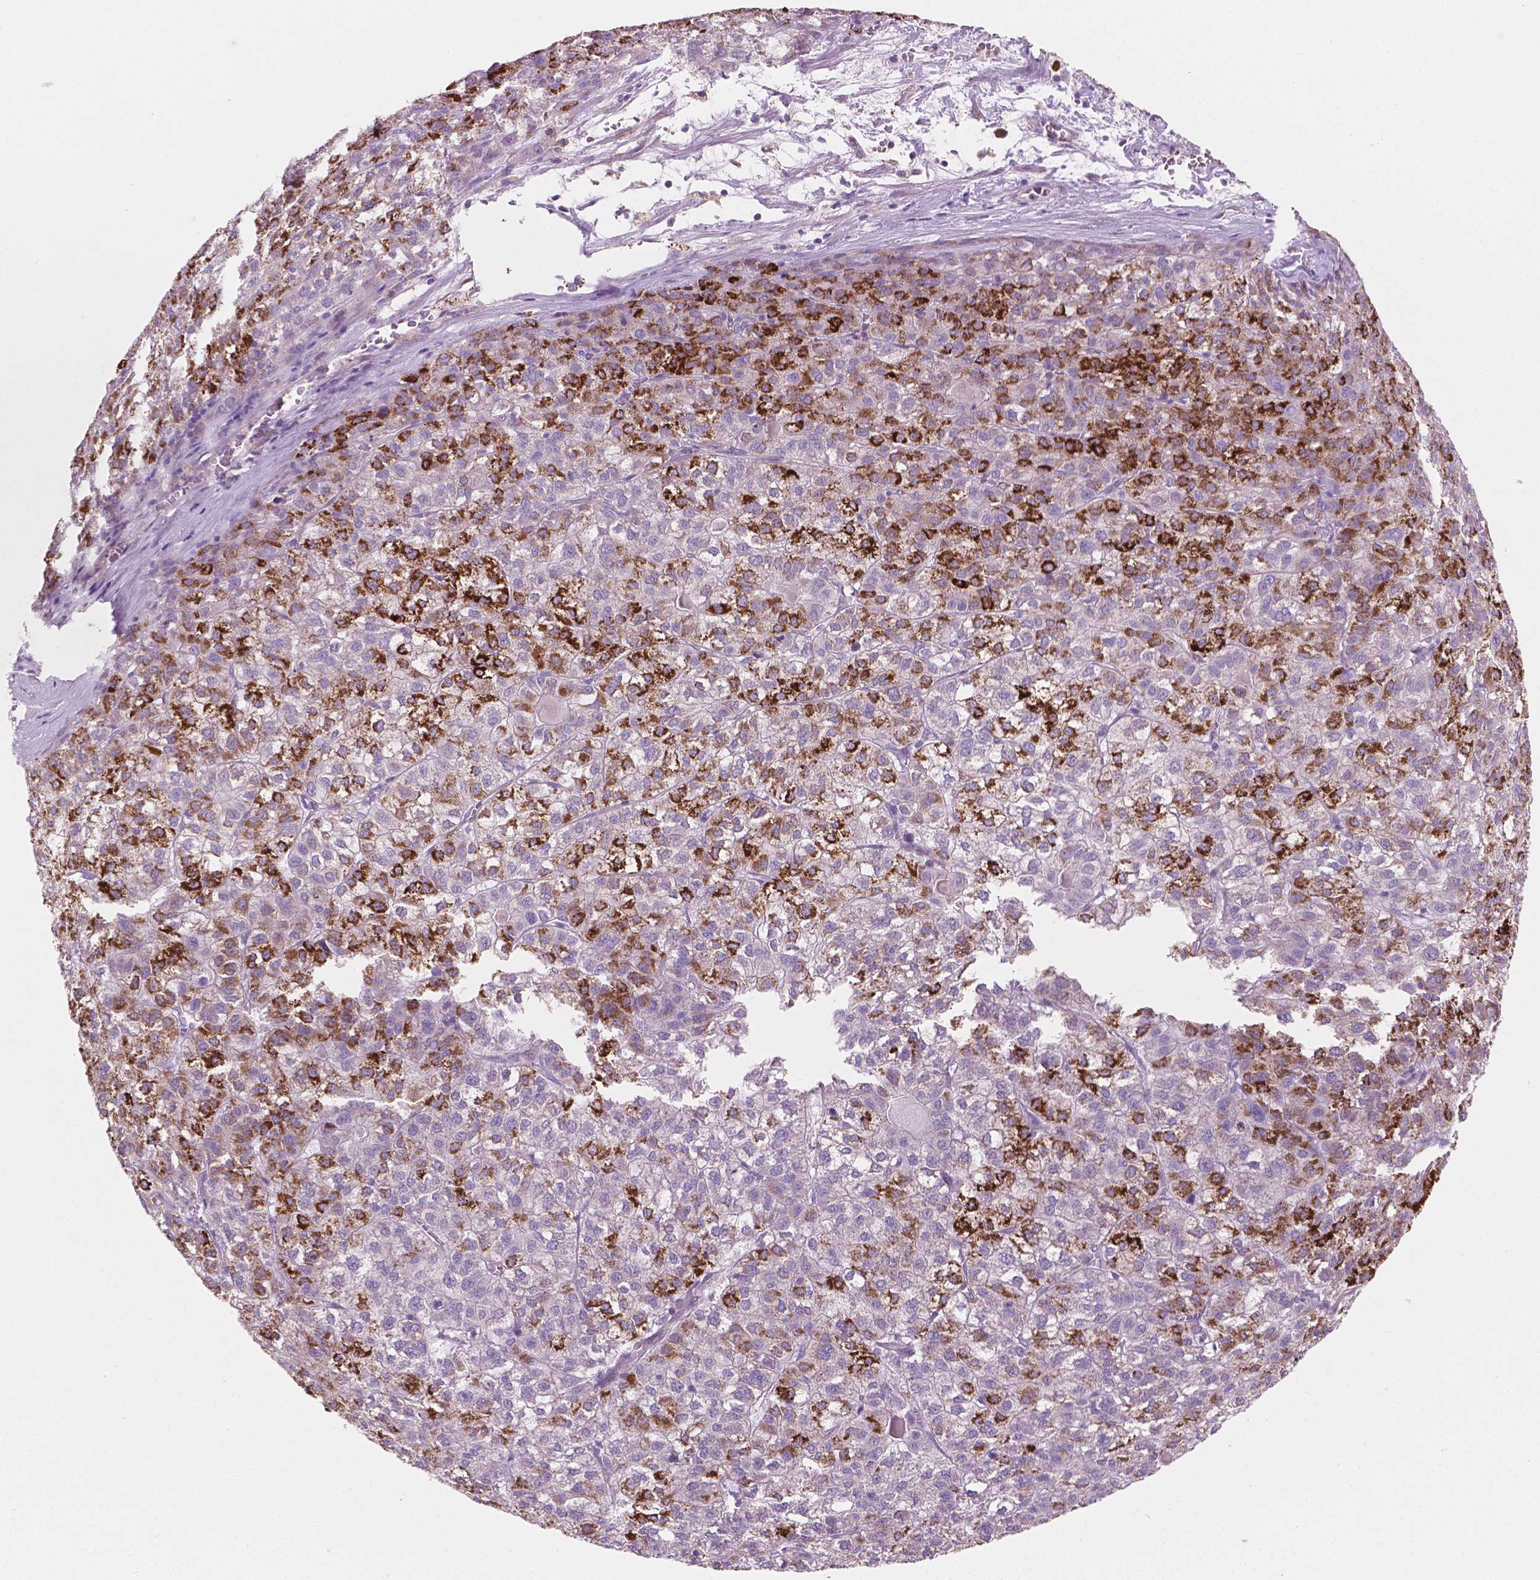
{"staining": {"intensity": "strong", "quantity": "25%-75%", "location": "cytoplasmic/membranous"}, "tissue": "liver cancer", "cell_type": "Tumor cells", "image_type": "cancer", "snomed": [{"axis": "morphology", "description": "Carcinoma, Hepatocellular, NOS"}, {"axis": "topography", "description": "Liver"}], "caption": "Human liver cancer (hepatocellular carcinoma) stained with a protein marker demonstrates strong staining in tumor cells.", "gene": "LRP1B", "patient": {"sex": "female", "age": 43}}